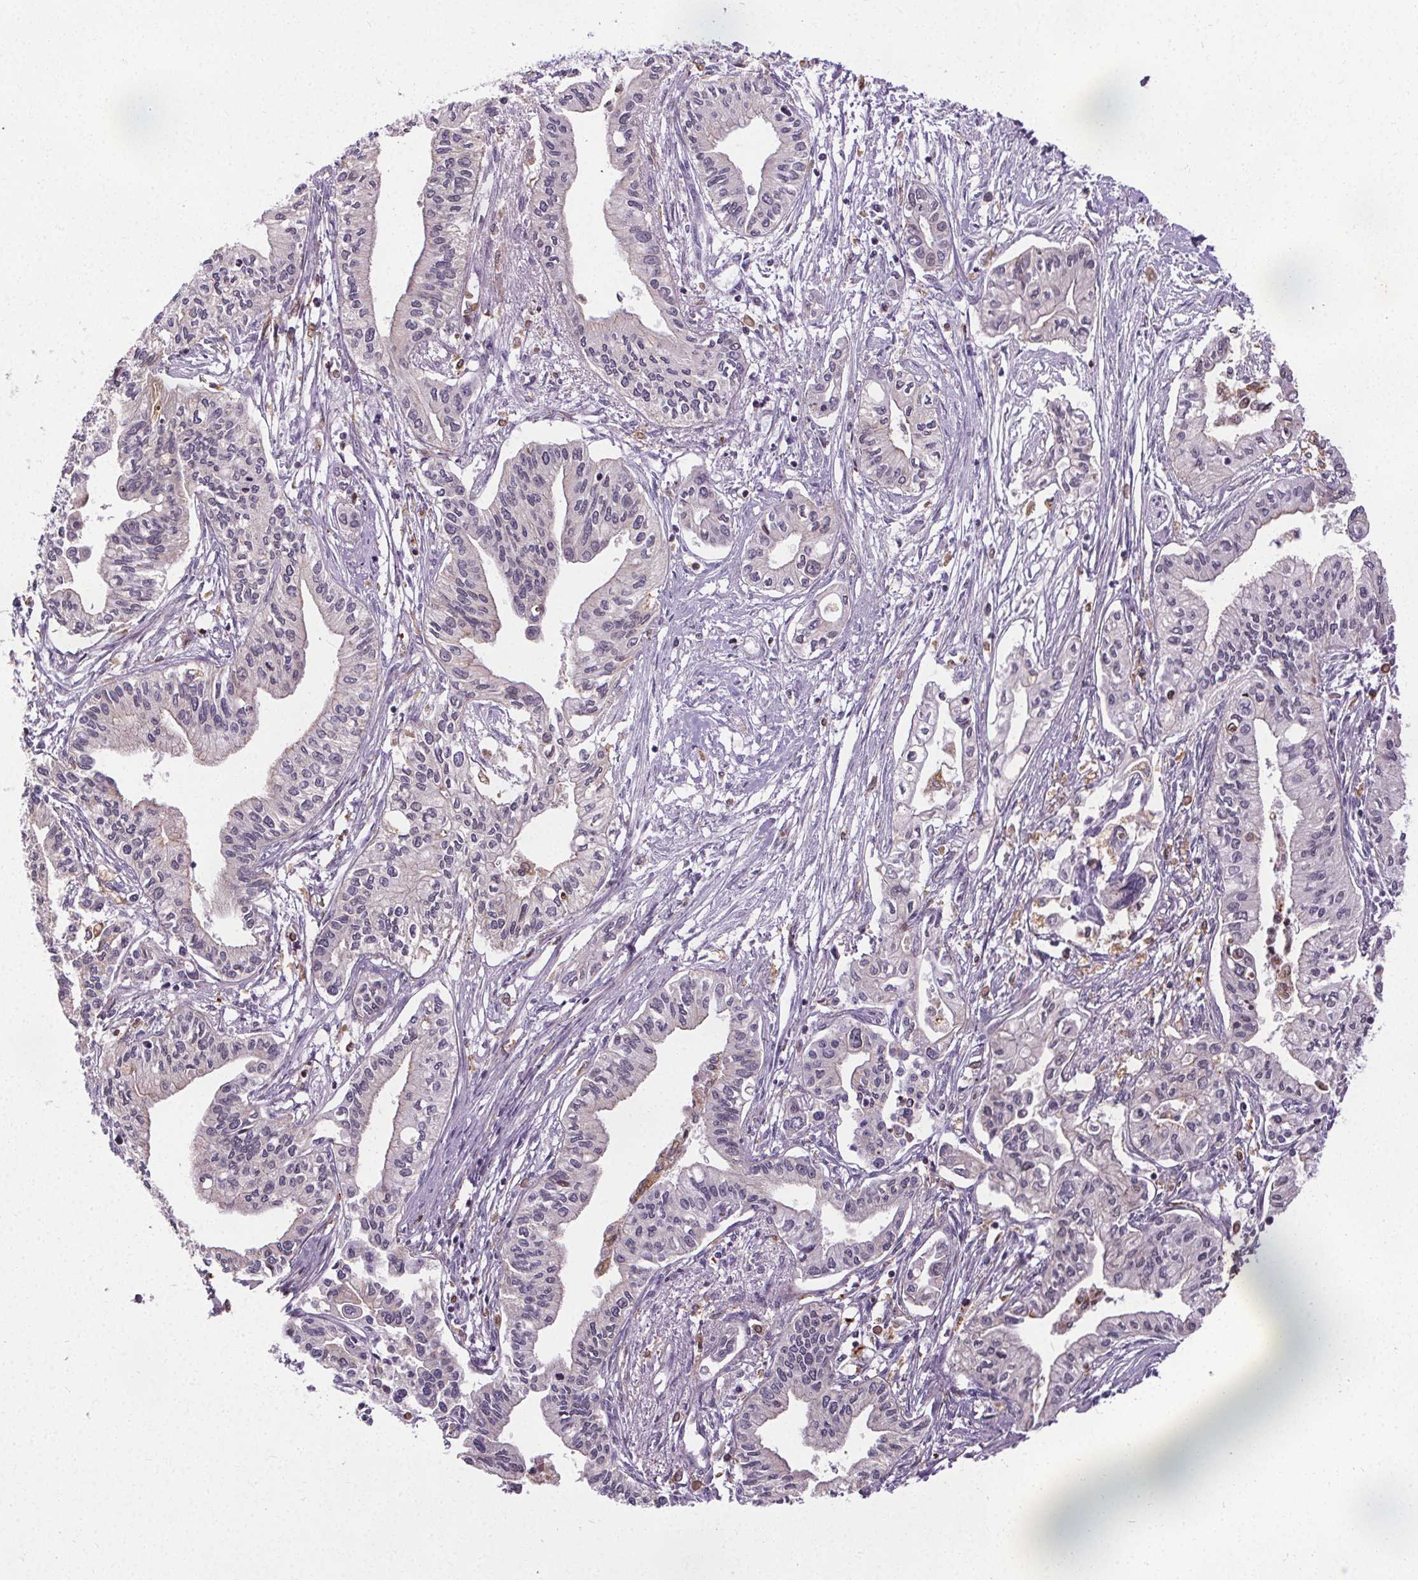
{"staining": {"intensity": "negative", "quantity": "none", "location": "none"}, "tissue": "pancreatic cancer", "cell_type": "Tumor cells", "image_type": "cancer", "snomed": [{"axis": "morphology", "description": "Adenocarcinoma, NOS"}, {"axis": "topography", "description": "Pancreas"}], "caption": "Pancreatic adenocarcinoma was stained to show a protein in brown. There is no significant staining in tumor cells.", "gene": "TMEM240", "patient": {"sex": "male", "age": 60}}